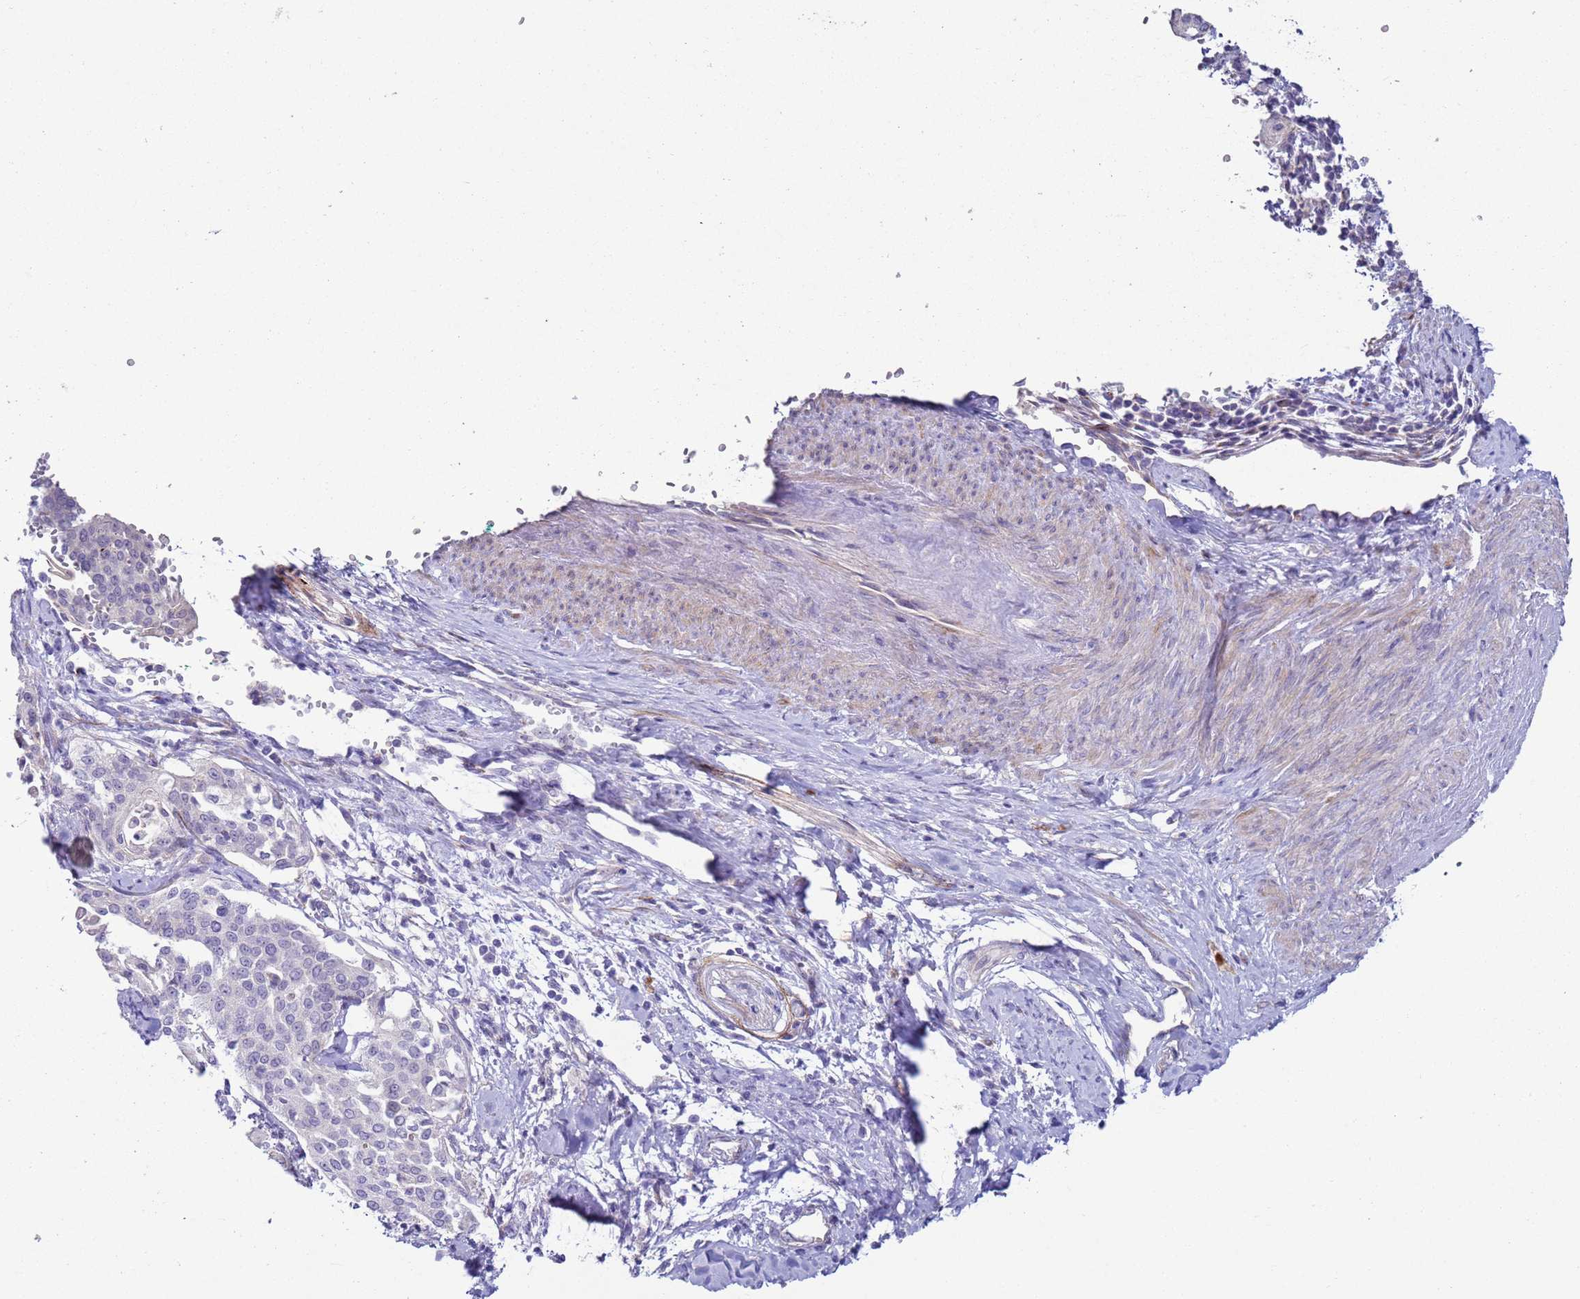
{"staining": {"intensity": "negative", "quantity": "none", "location": "none"}, "tissue": "cervical cancer", "cell_type": "Tumor cells", "image_type": "cancer", "snomed": [{"axis": "morphology", "description": "Squamous cell carcinoma, NOS"}, {"axis": "topography", "description": "Cervix"}], "caption": "Tumor cells show no significant protein positivity in cervical squamous cell carcinoma.", "gene": "HEATR1", "patient": {"sex": "female", "age": 44}}